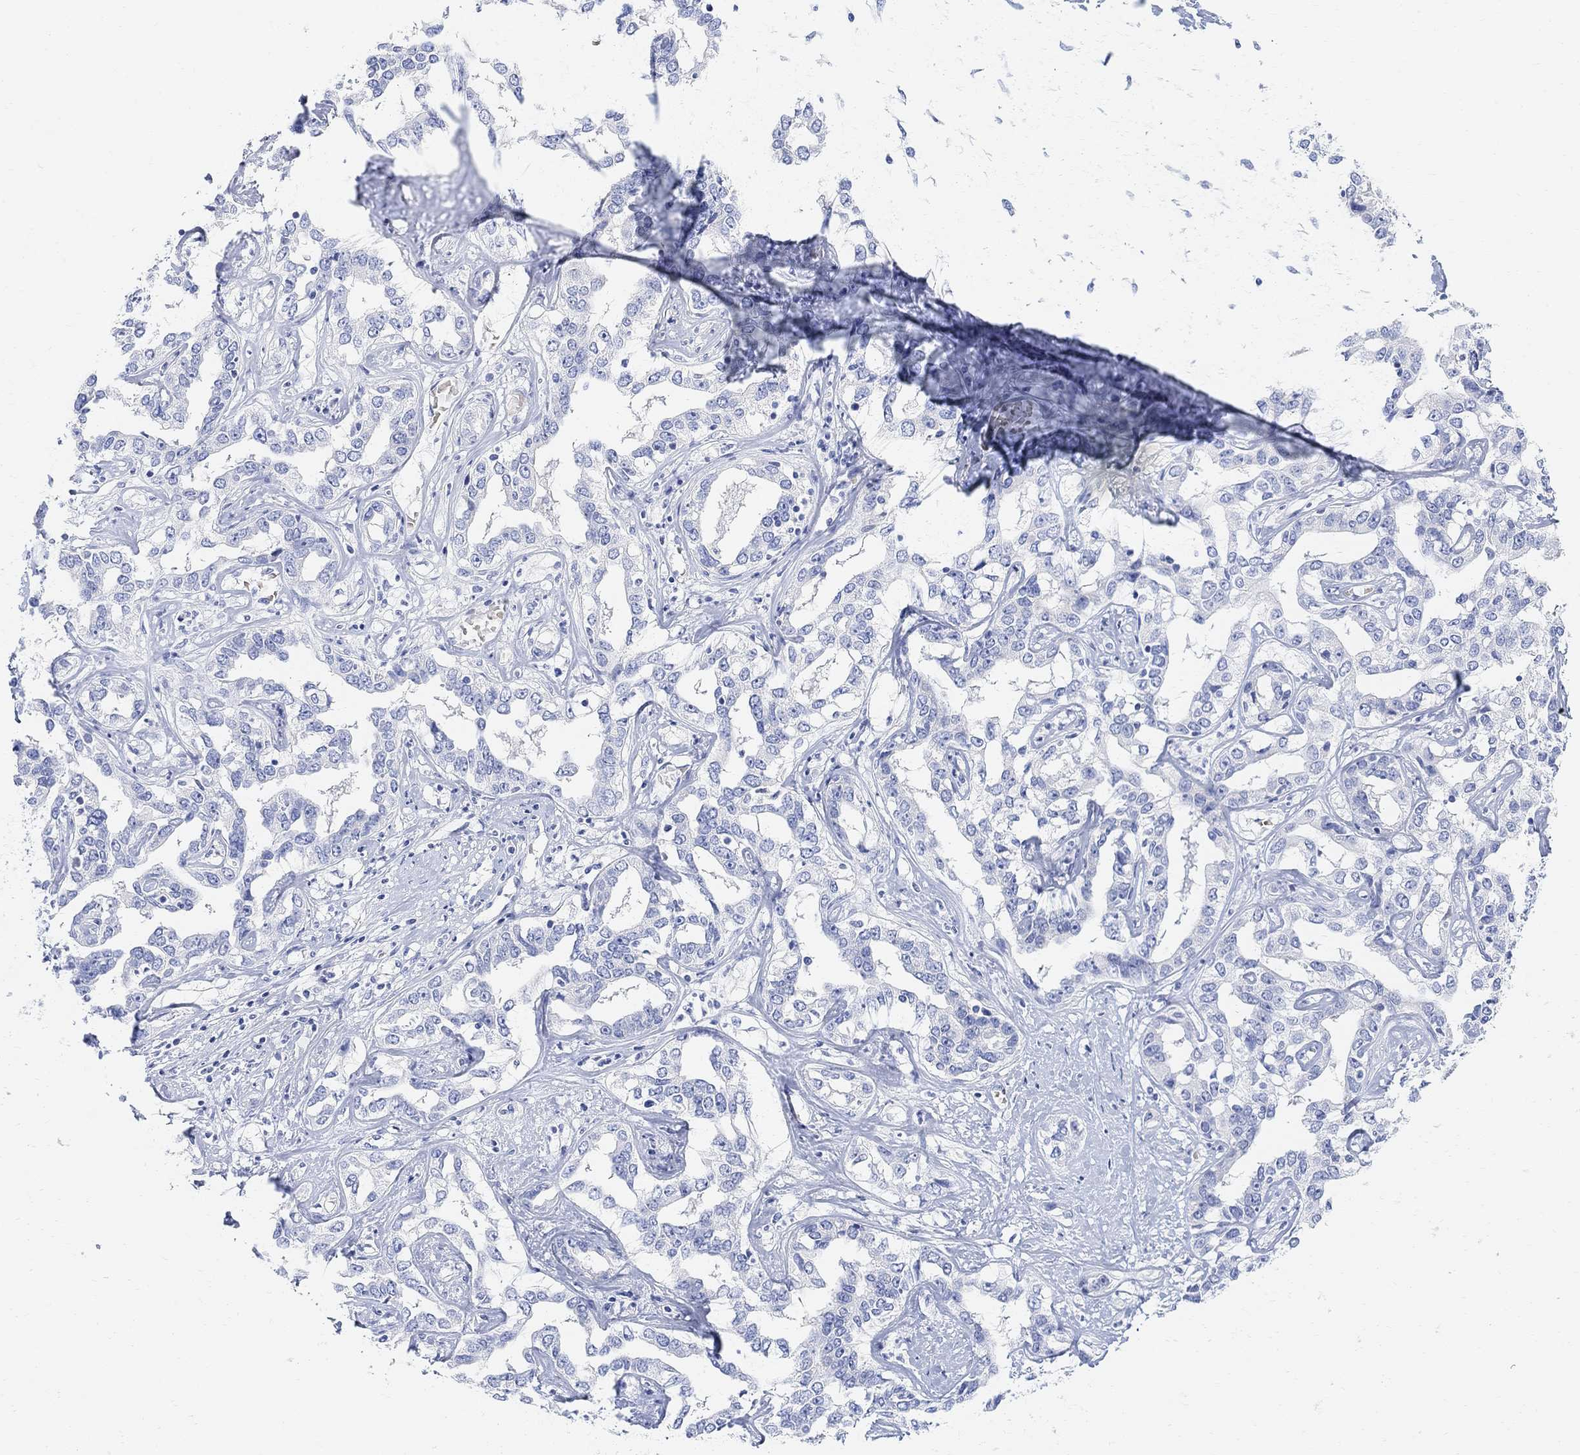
{"staining": {"intensity": "negative", "quantity": "none", "location": "none"}, "tissue": "liver cancer", "cell_type": "Tumor cells", "image_type": "cancer", "snomed": [{"axis": "morphology", "description": "Cholangiocarcinoma"}, {"axis": "topography", "description": "Liver"}], "caption": "Immunohistochemistry photomicrograph of neoplastic tissue: human cholangiocarcinoma (liver) stained with DAB (3,3'-diaminobenzidine) reveals no significant protein expression in tumor cells. (IHC, brightfield microscopy, high magnification).", "gene": "RETNLB", "patient": {"sex": "male", "age": 59}}